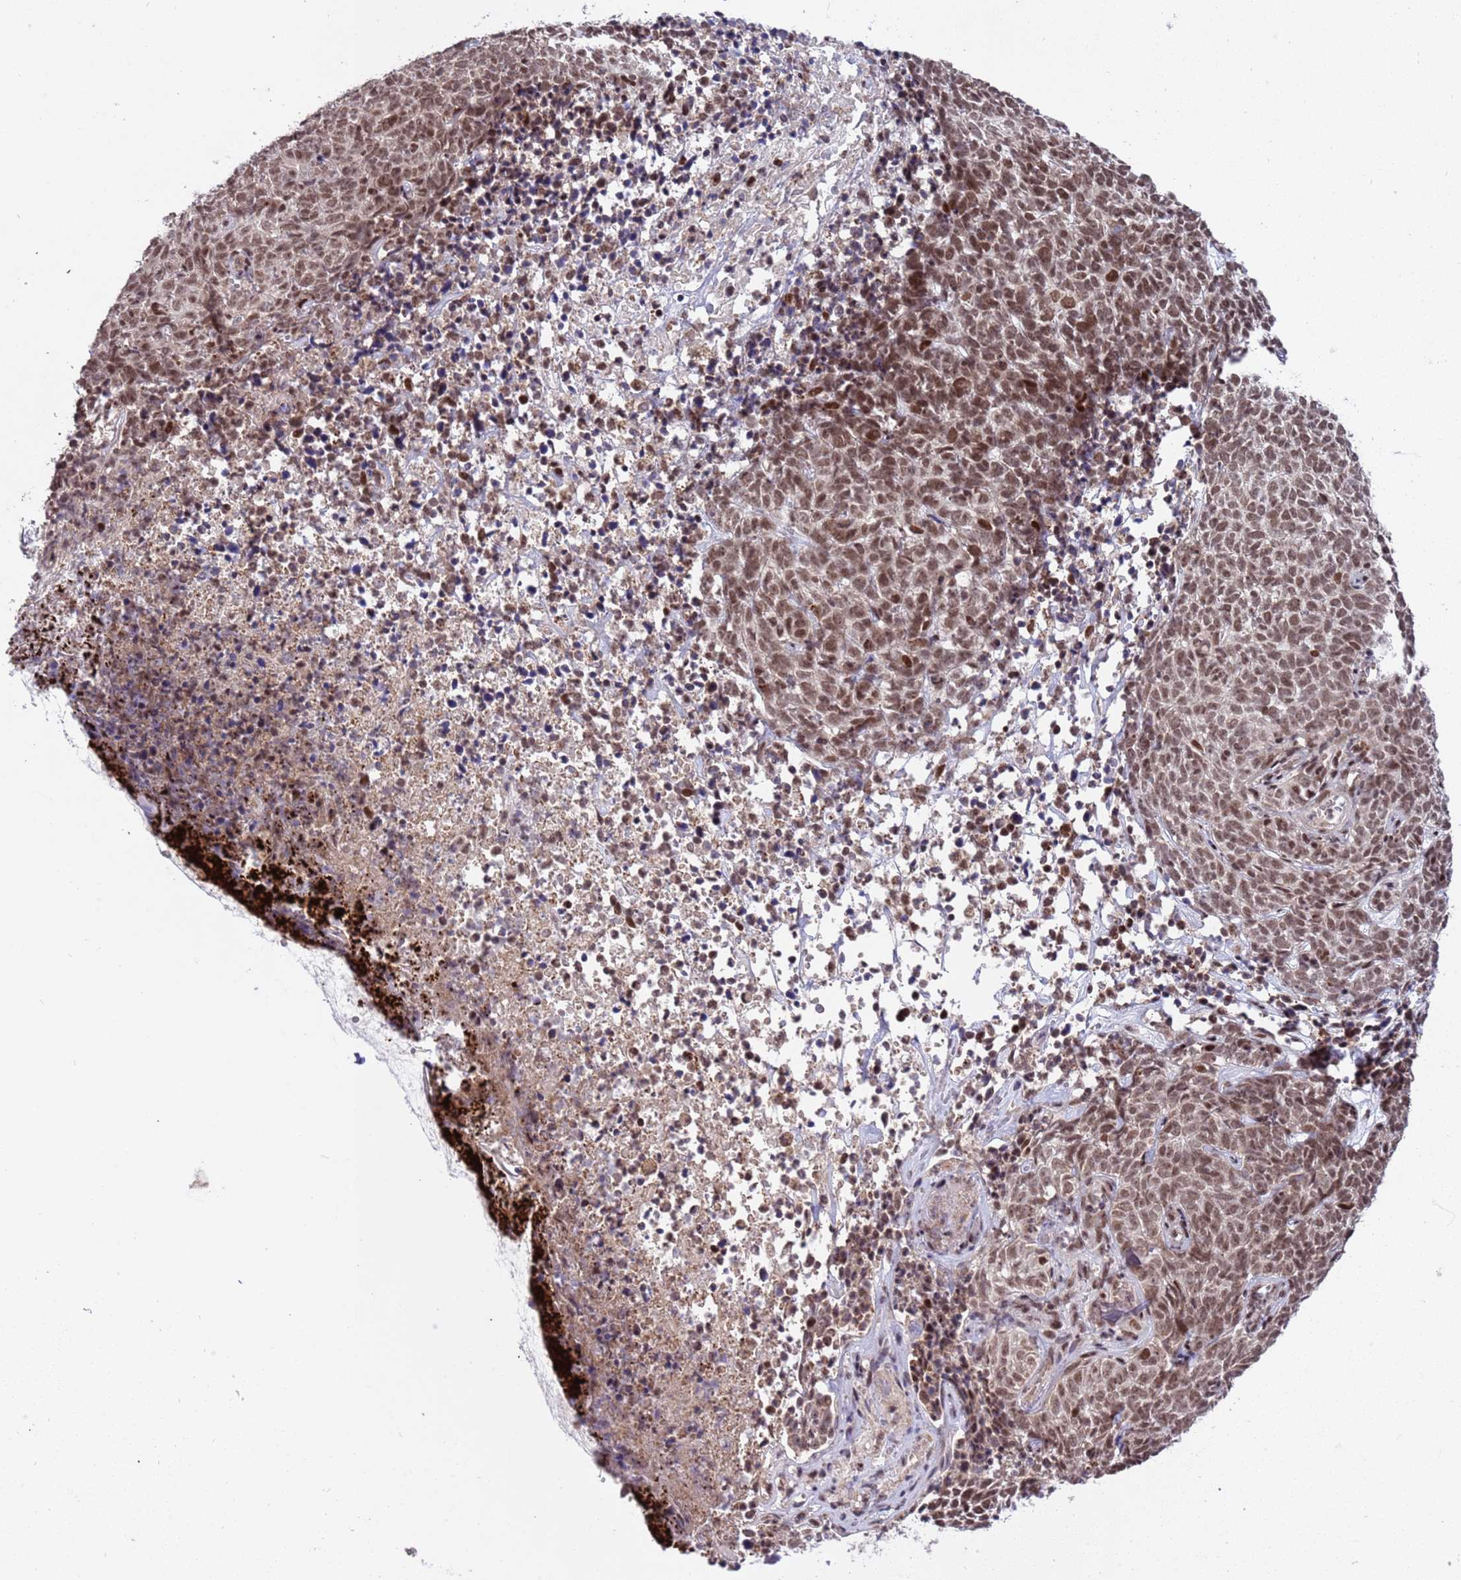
{"staining": {"intensity": "moderate", "quantity": ">75%", "location": "nuclear"}, "tissue": "skin cancer", "cell_type": "Tumor cells", "image_type": "cancer", "snomed": [{"axis": "morphology", "description": "Basal cell carcinoma"}, {"axis": "topography", "description": "Skin"}], "caption": "The histopathology image exhibits immunohistochemical staining of skin cancer. There is moderate nuclear staining is seen in about >75% of tumor cells. (Stains: DAB in brown, nuclei in blue, Microscopy: brightfield microscopy at high magnification).", "gene": "PPM1H", "patient": {"sex": "female", "age": 84}}